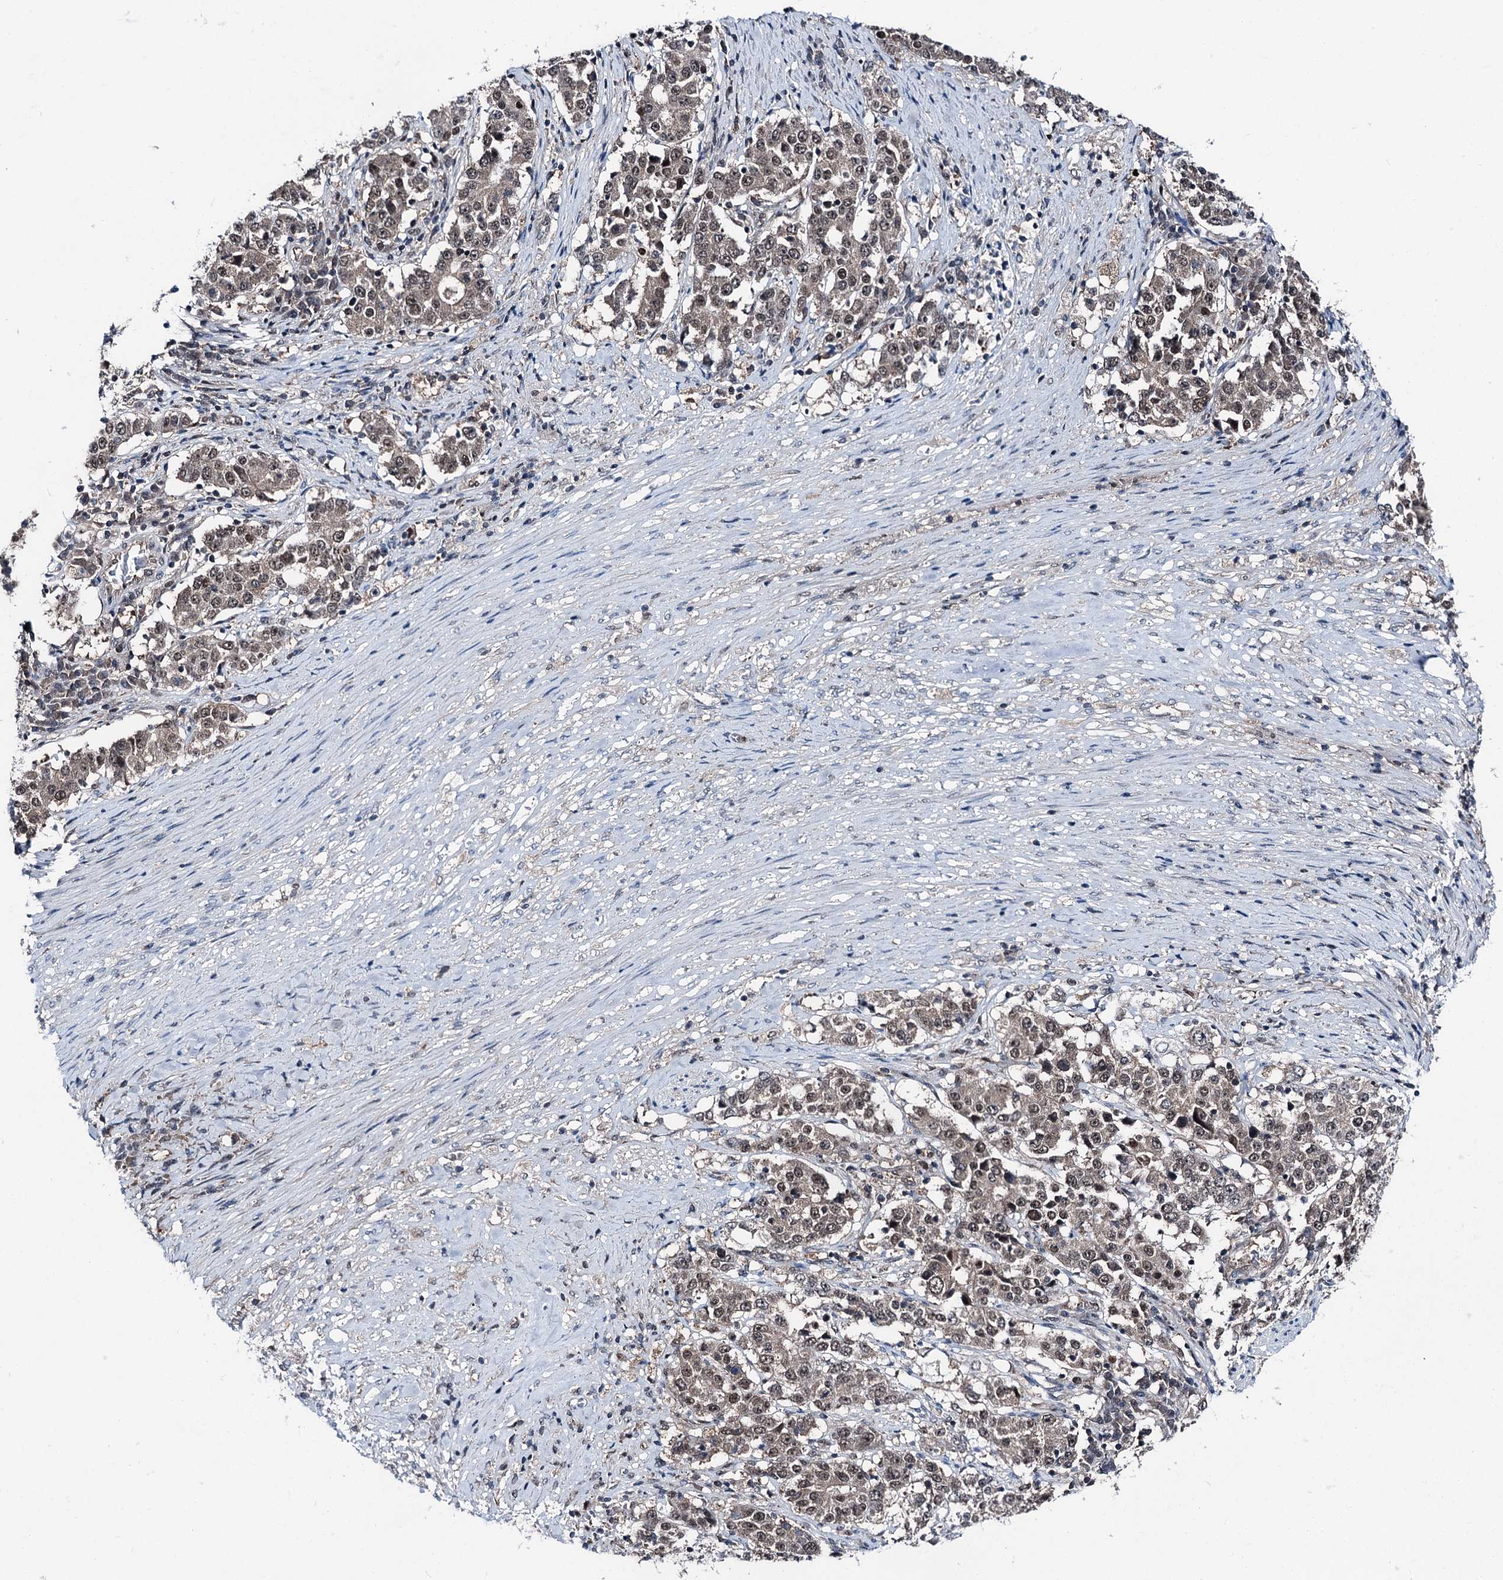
{"staining": {"intensity": "moderate", "quantity": ">75%", "location": "nuclear"}, "tissue": "stomach cancer", "cell_type": "Tumor cells", "image_type": "cancer", "snomed": [{"axis": "morphology", "description": "Adenocarcinoma, NOS"}, {"axis": "topography", "description": "Stomach"}], "caption": "Tumor cells display medium levels of moderate nuclear positivity in approximately >75% of cells in human stomach cancer. The staining is performed using DAB (3,3'-diaminobenzidine) brown chromogen to label protein expression. The nuclei are counter-stained blue using hematoxylin.", "gene": "PSMD13", "patient": {"sex": "male", "age": 59}}